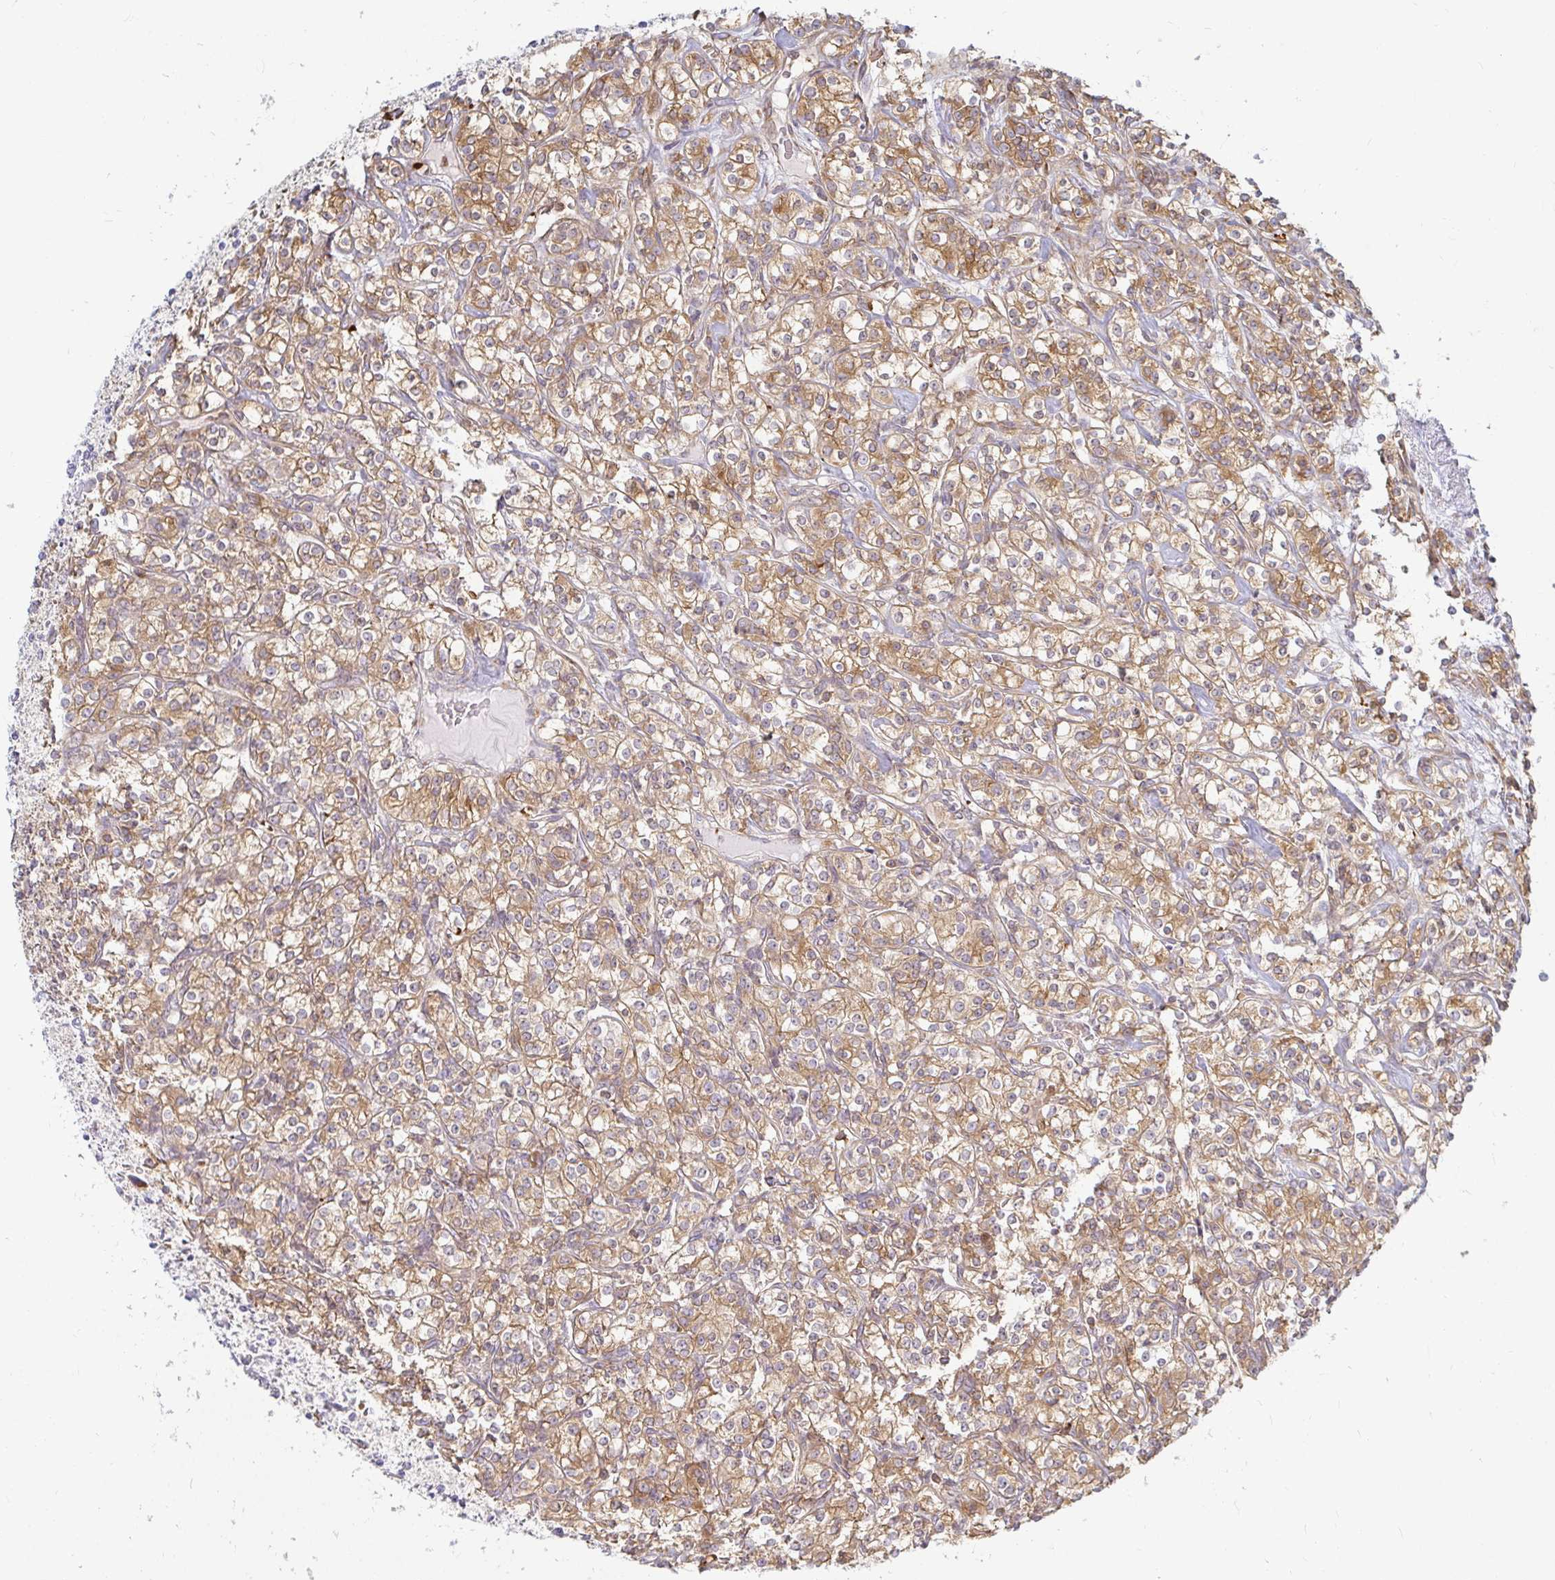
{"staining": {"intensity": "moderate", "quantity": ">75%", "location": "cytoplasmic/membranous"}, "tissue": "renal cancer", "cell_type": "Tumor cells", "image_type": "cancer", "snomed": [{"axis": "morphology", "description": "Adenocarcinoma, NOS"}, {"axis": "topography", "description": "Kidney"}], "caption": "The micrograph reveals immunohistochemical staining of adenocarcinoma (renal). There is moderate cytoplasmic/membranous expression is seen in approximately >75% of tumor cells.", "gene": "CAST", "patient": {"sex": "male", "age": 77}}